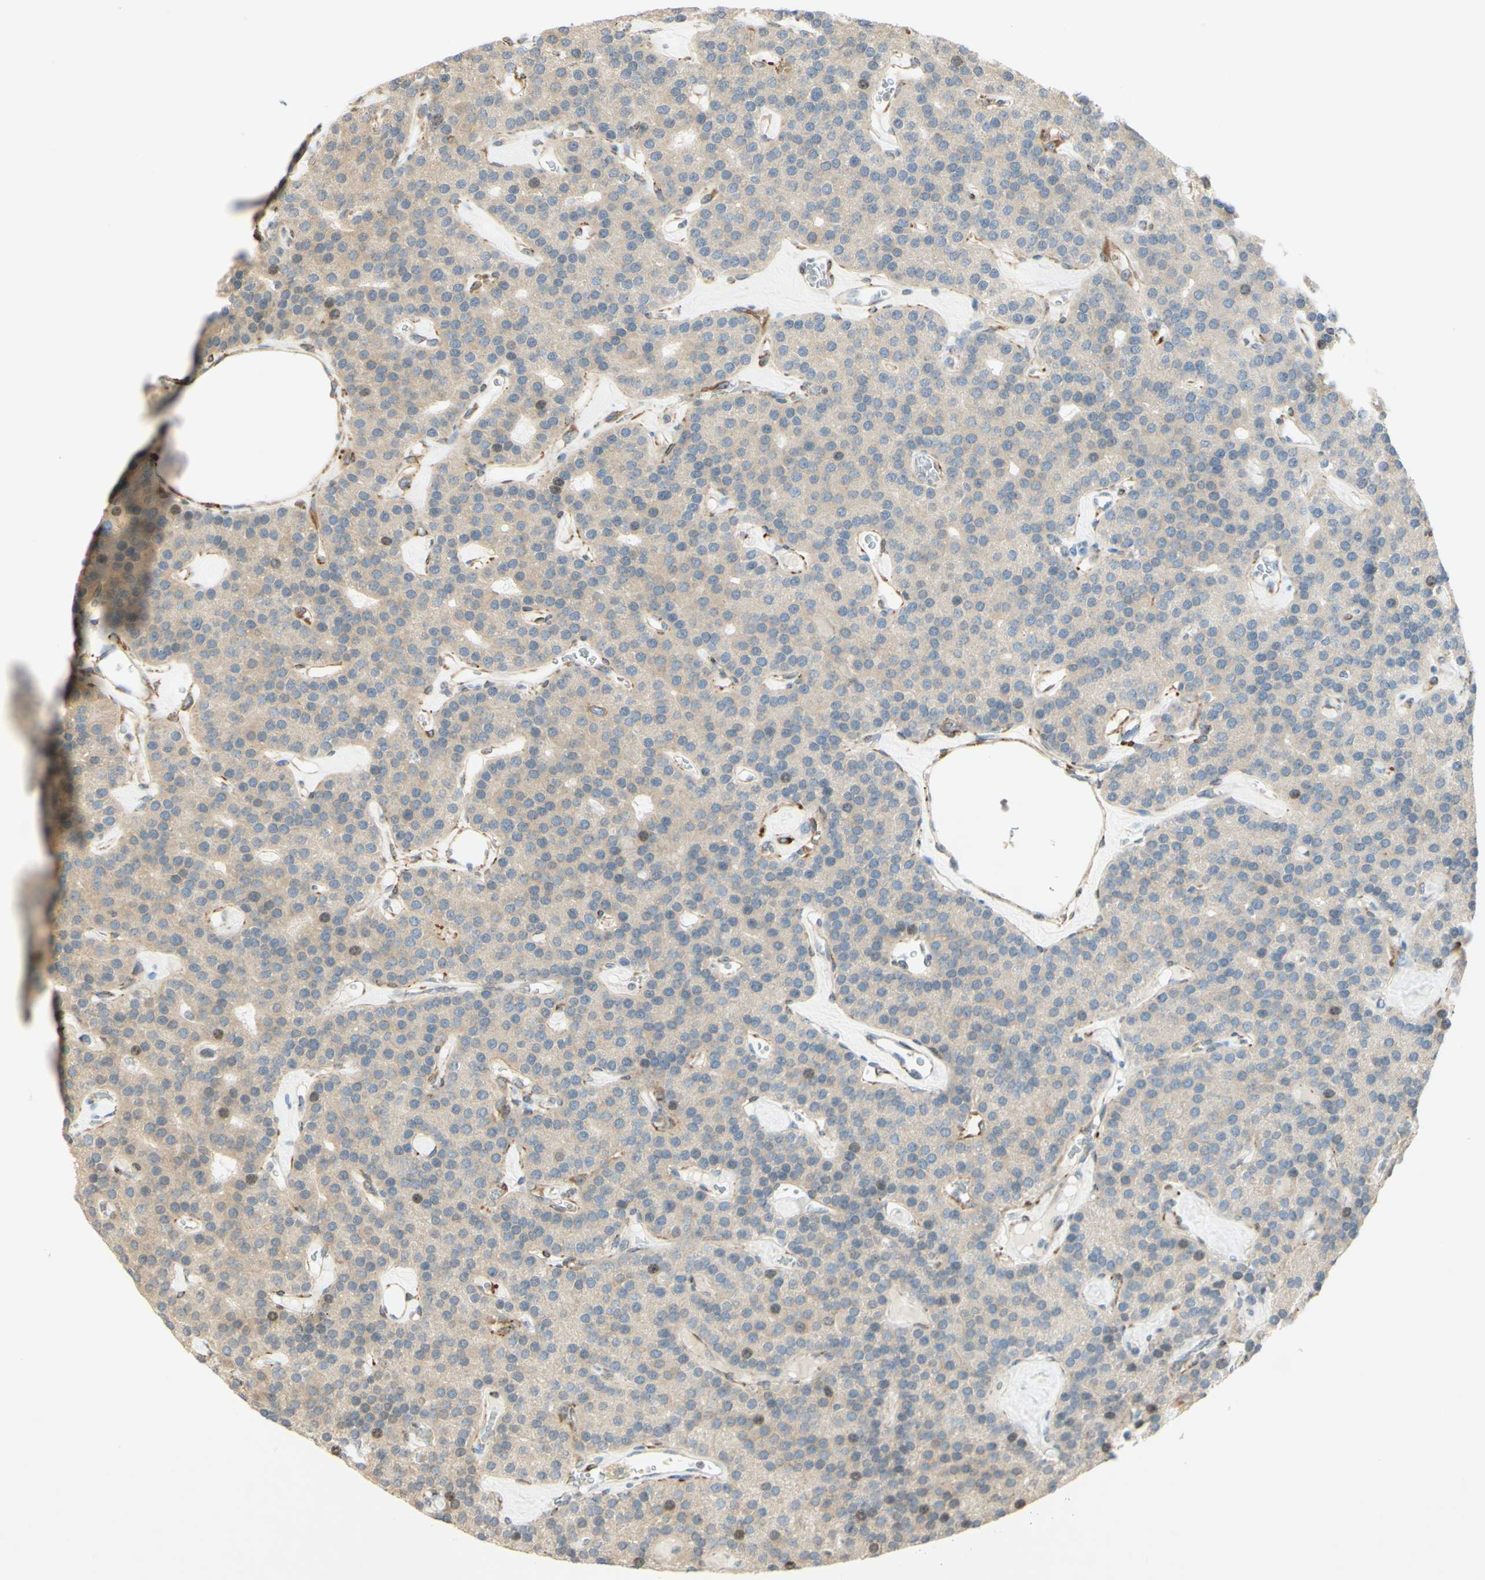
{"staining": {"intensity": "moderate", "quantity": "<25%", "location": "cytoplasmic/membranous"}, "tissue": "parathyroid gland", "cell_type": "Glandular cells", "image_type": "normal", "snomed": [{"axis": "morphology", "description": "Normal tissue, NOS"}, {"axis": "morphology", "description": "Adenoma, NOS"}, {"axis": "topography", "description": "Parathyroid gland"}], "caption": "Immunohistochemistry (IHC) photomicrograph of unremarkable parathyroid gland stained for a protein (brown), which displays low levels of moderate cytoplasmic/membranous expression in about <25% of glandular cells.", "gene": "MAP1B", "patient": {"sex": "female", "age": 86}}